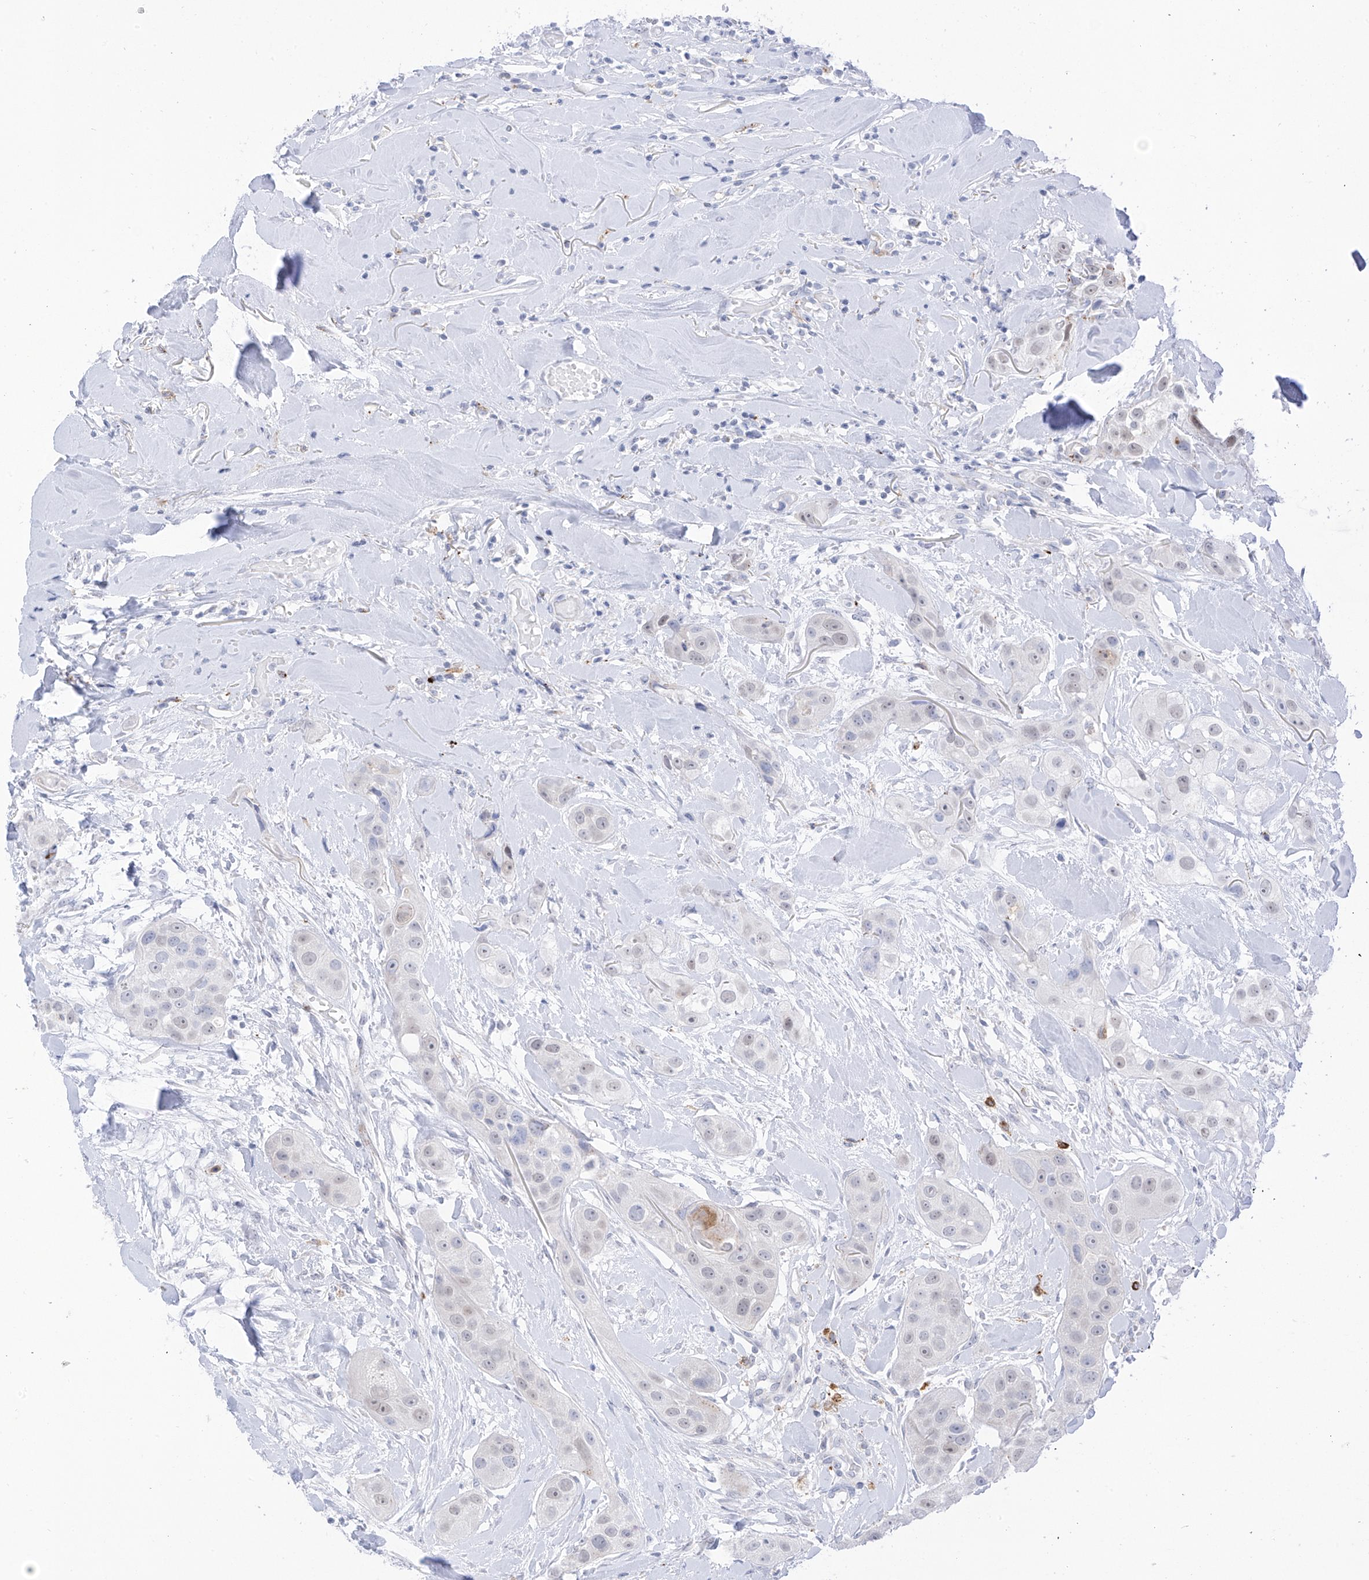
{"staining": {"intensity": "negative", "quantity": "none", "location": "none"}, "tissue": "head and neck cancer", "cell_type": "Tumor cells", "image_type": "cancer", "snomed": [{"axis": "morphology", "description": "Normal tissue, NOS"}, {"axis": "morphology", "description": "Squamous cell carcinoma, NOS"}, {"axis": "topography", "description": "Skeletal muscle"}, {"axis": "topography", "description": "Head-Neck"}], "caption": "DAB (3,3'-diaminobenzidine) immunohistochemical staining of human squamous cell carcinoma (head and neck) reveals no significant positivity in tumor cells.", "gene": "PSPH", "patient": {"sex": "male", "age": 51}}